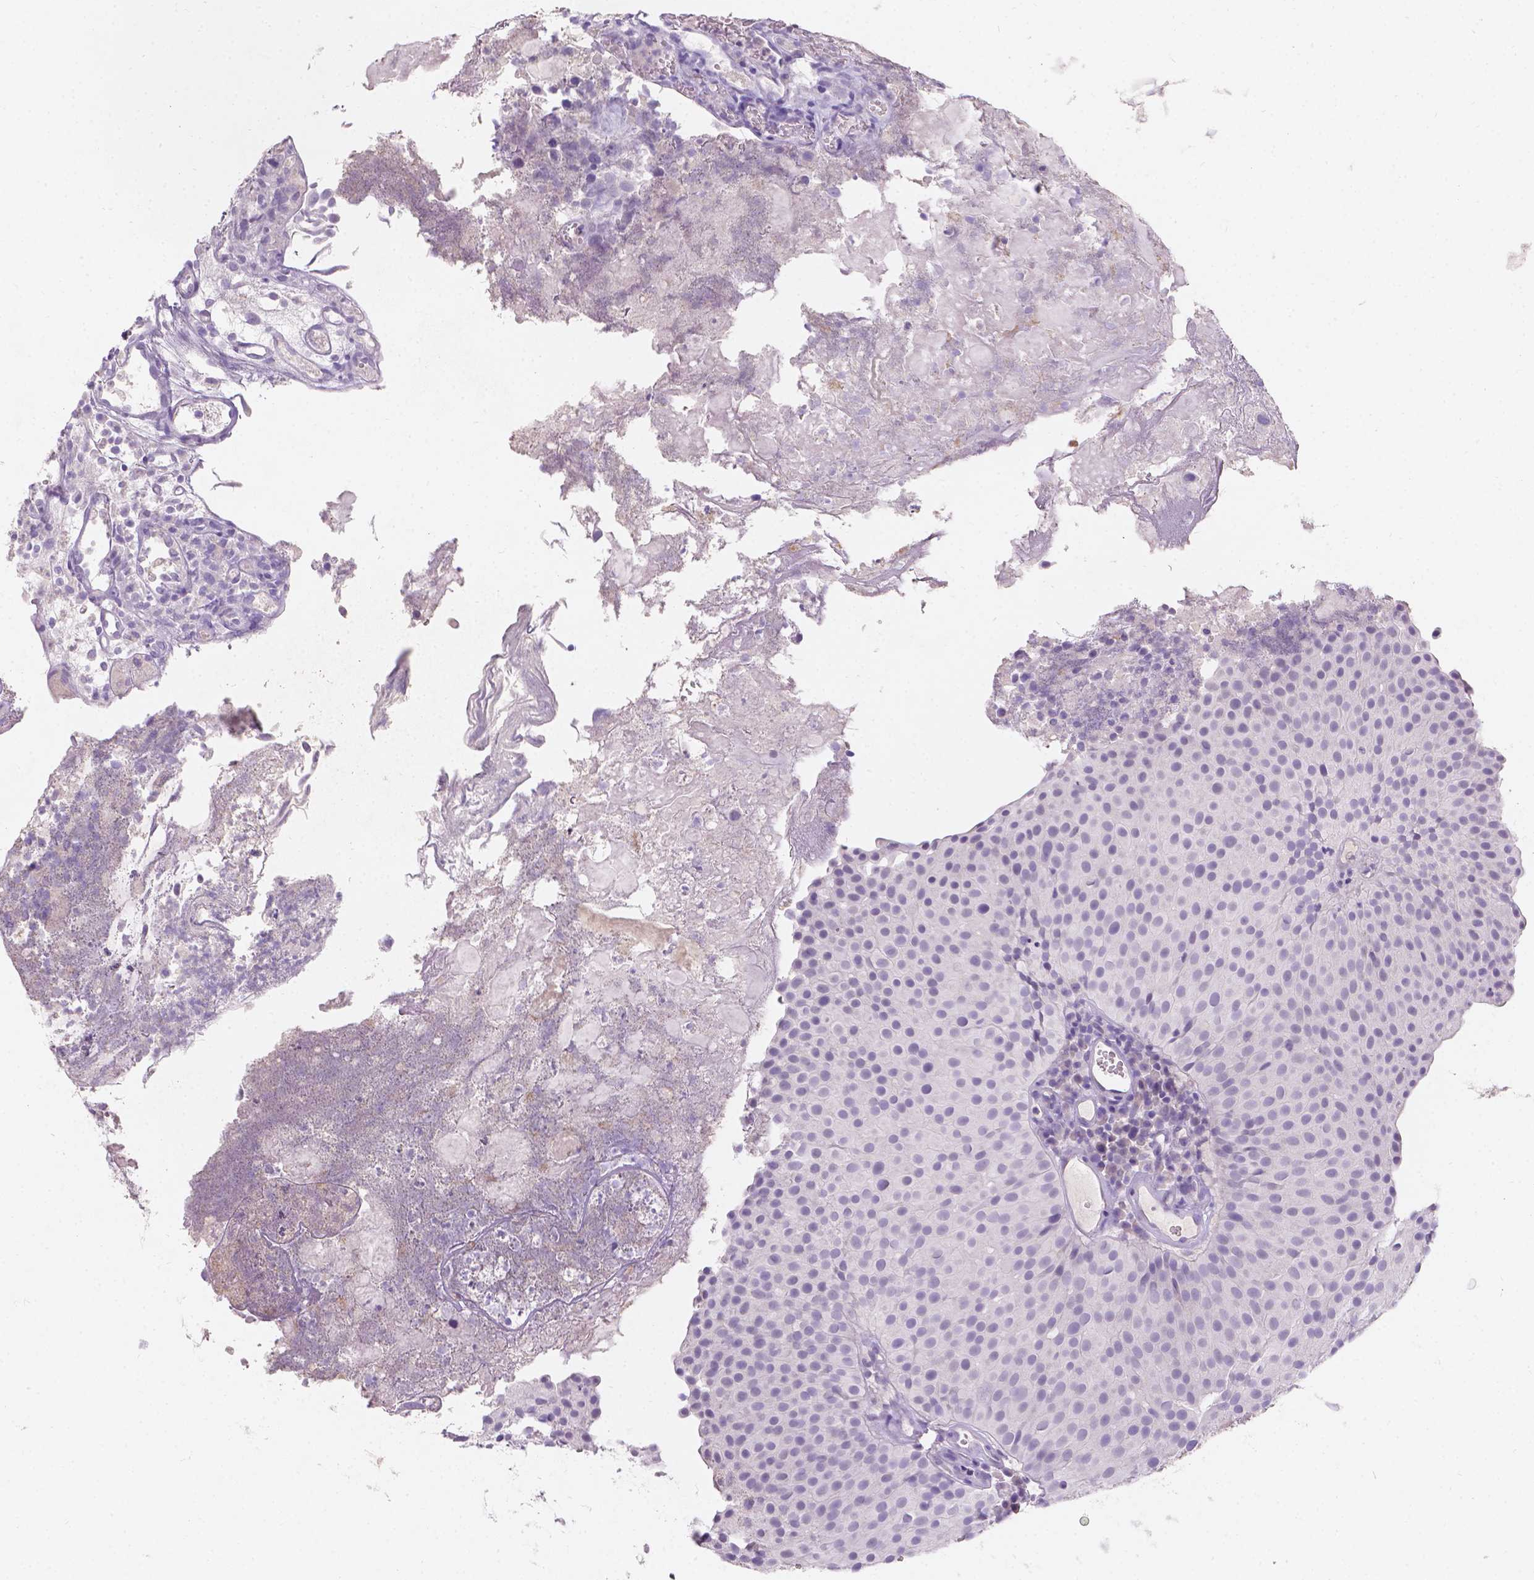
{"staining": {"intensity": "negative", "quantity": "none", "location": "none"}, "tissue": "urothelial cancer", "cell_type": "Tumor cells", "image_type": "cancer", "snomed": [{"axis": "morphology", "description": "Urothelial carcinoma, Low grade"}, {"axis": "topography", "description": "Urinary bladder"}], "caption": "This is an immunohistochemistry micrograph of human urothelial cancer. There is no expression in tumor cells.", "gene": "DCAF4L1", "patient": {"sex": "female", "age": 87}}